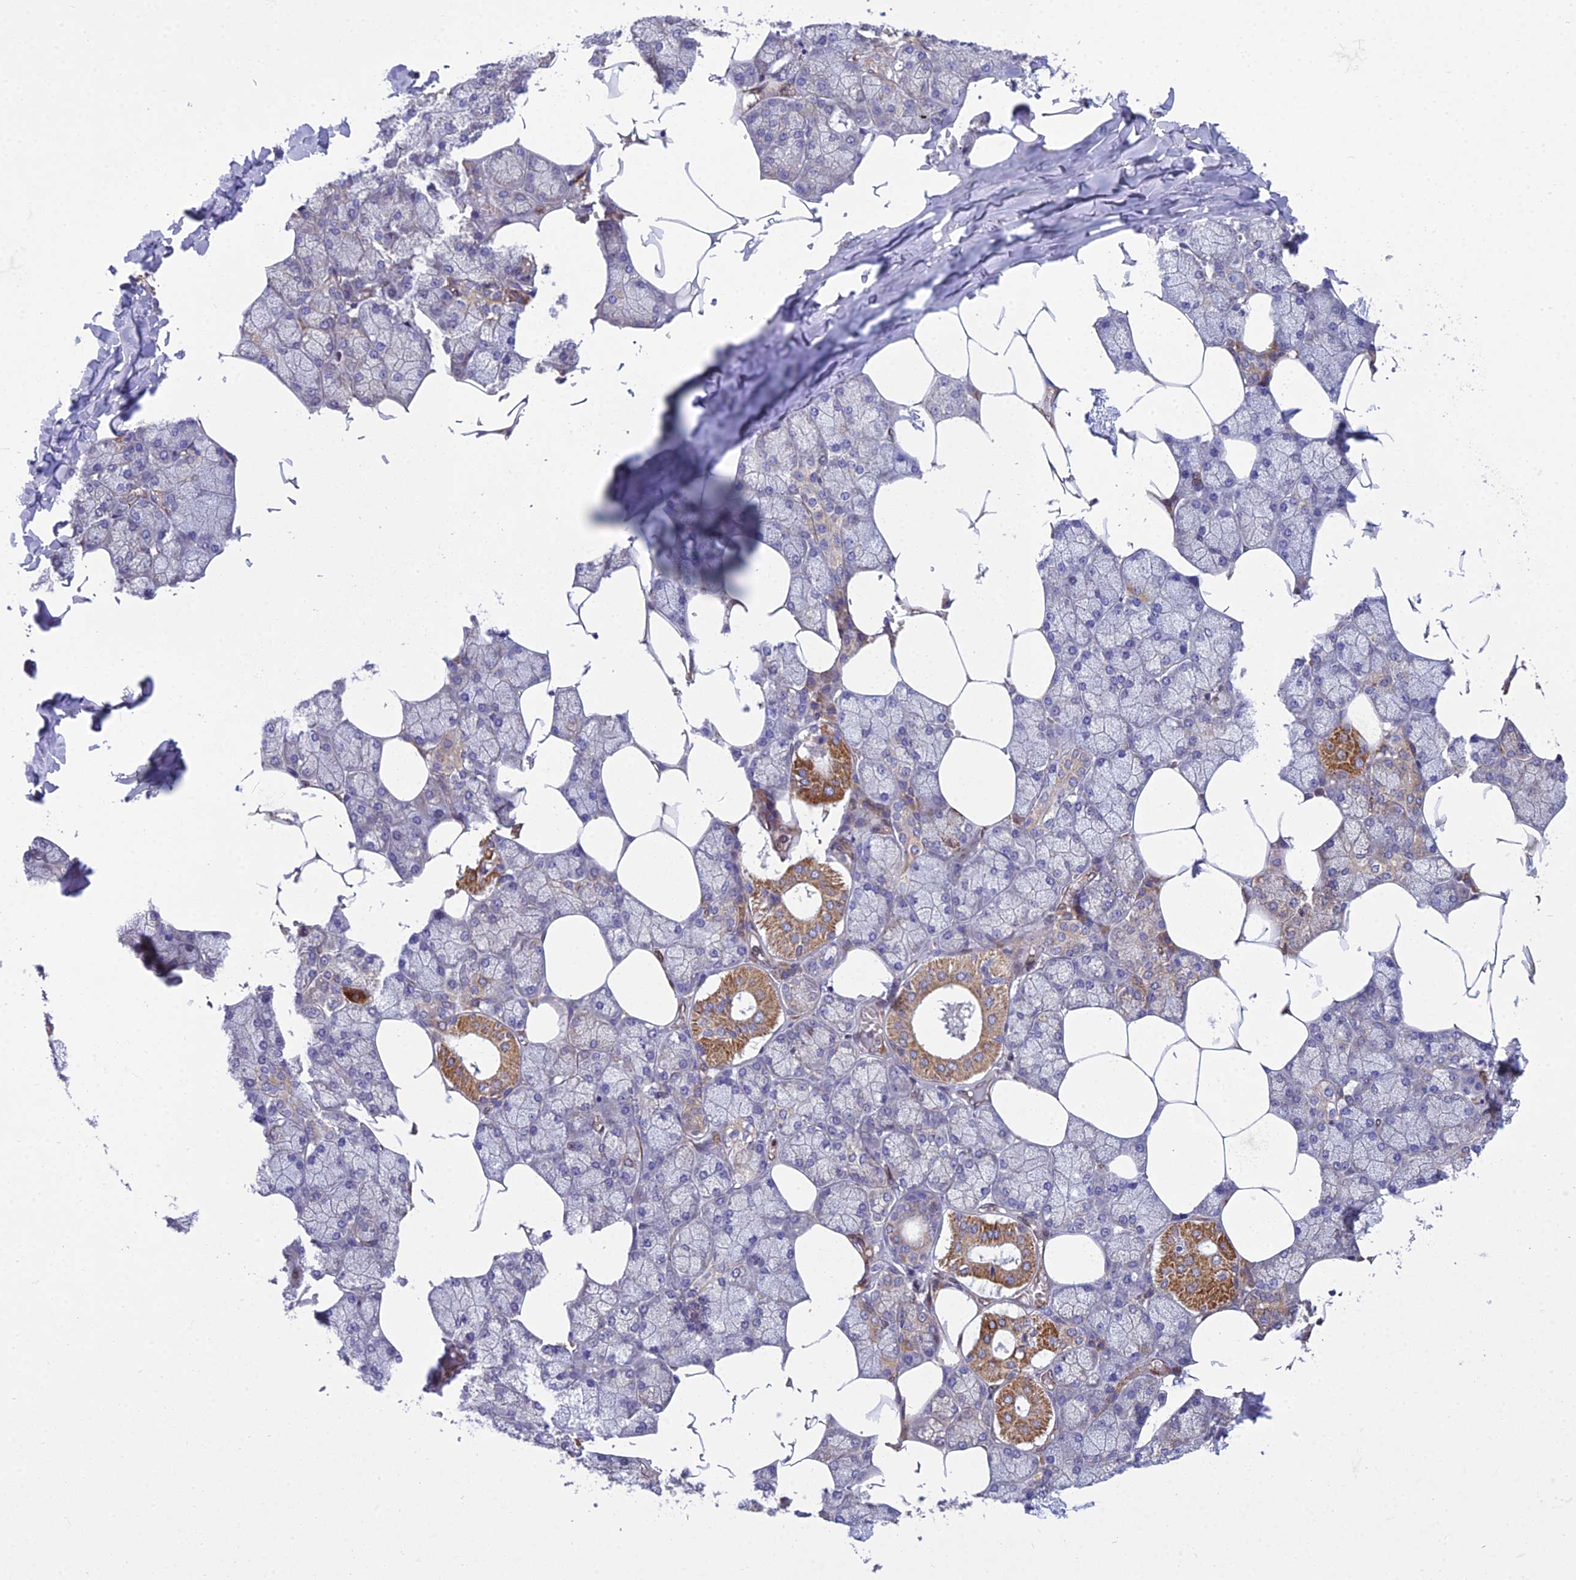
{"staining": {"intensity": "moderate", "quantity": "25%-75%", "location": "cytoplasmic/membranous"}, "tissue": "salivary gland", "cell_type": "Glandular cells", "image_type": "normal", "snomed": [{"axis": "morphology", "description": "Normal tissue, NOS"}, {"axis": "topography", "description": "Salivary gland"}], "caption": "Protein analysis of normal salivary gland exhibits moderate cytoplasmic/membranous staining in approximately 25%-75% of glandular cells.", "gene": "GIMAP1", "patient": {"sex": "male", "age": 62}}